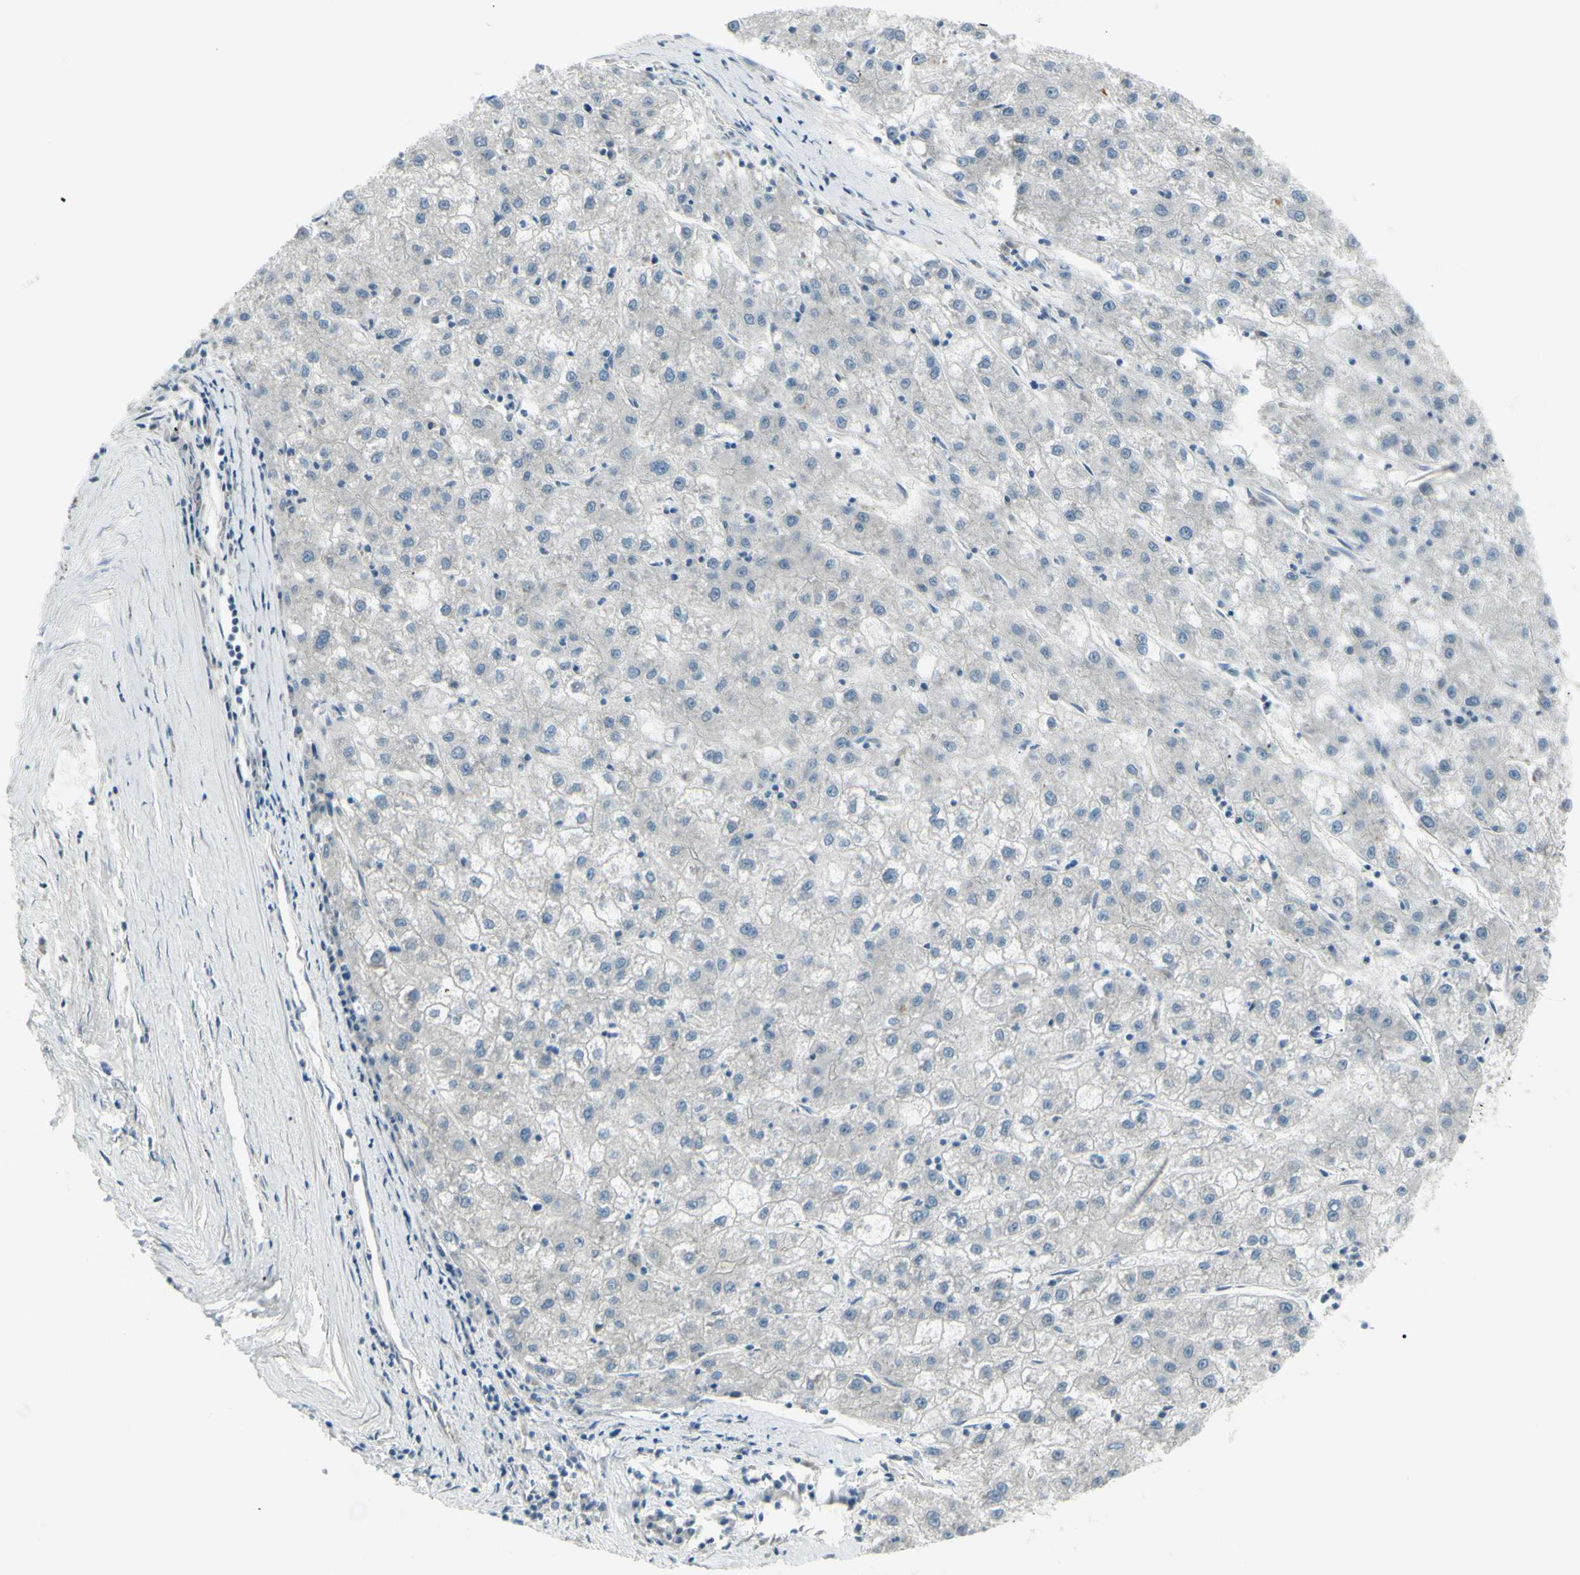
{"staining": {"intensity": "negative", "quantity": "none", "location": "none"}, "tissue": "liver cancer", "cell_type": "Tumor cells", "image_type": "cancer", "snomed": [{"axis": "morphology", "description": "Carcinoma, Hepatocellular, NOS"}, {"axis": "topography", "description": "Liver"}], "caption": "This image is of hepatocellular carcinoma (liver) stained with immunohistochemistry to label a protein in brown with the nuclei are counter-stained blue. There is no staining in tumor cells.", "gene": "SH3GL2", "patient": {"sex": "male", "age": 72}}